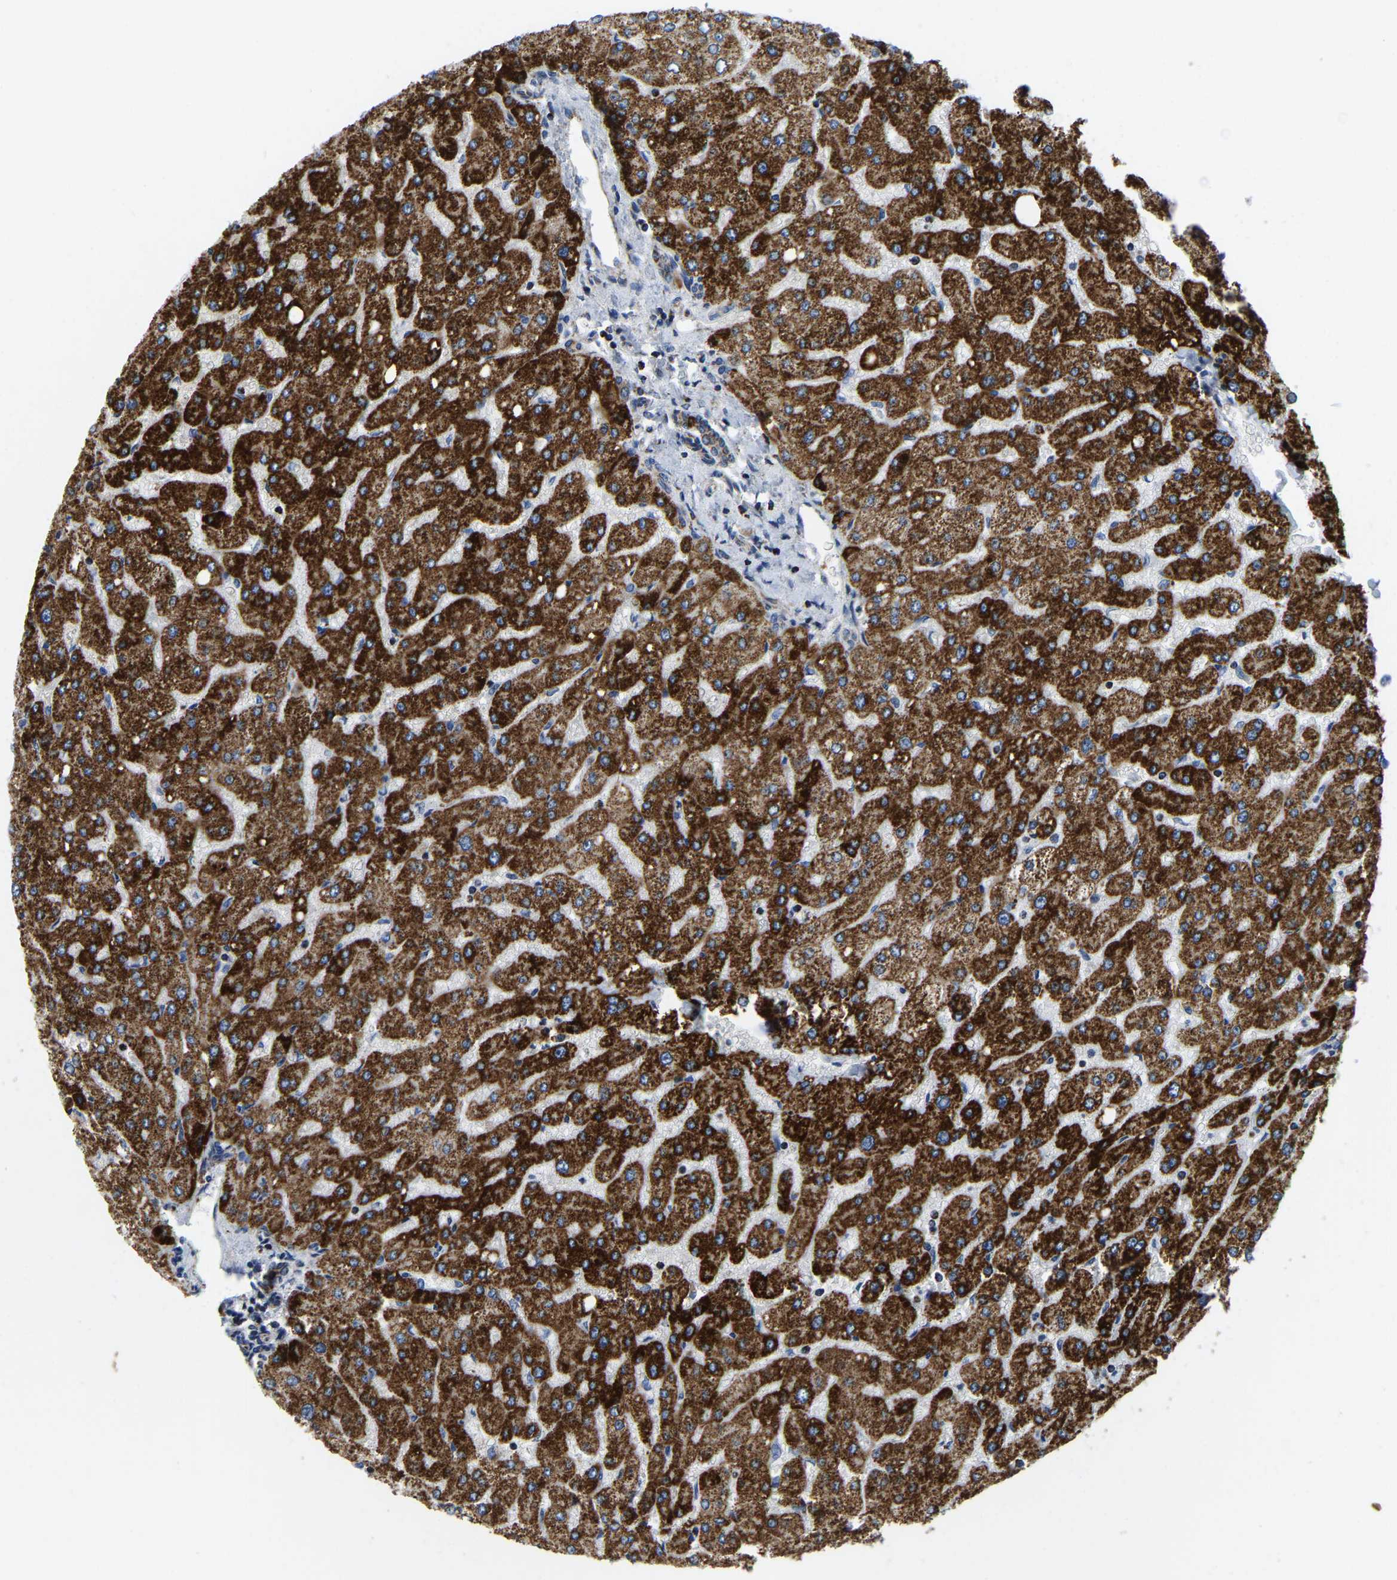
{"staining": {"intensity": "moderate", "quantity": ">75%", "location": "cytoplasmic/membranous"}, "tissue": "liver", "cell_type": "Cholangiocytes", "image_type": "normal", "snomed": [{"axis": "morphology", "description": "Normal tissue, NOS"}, {"axis": "topography", "description": "Liver"}], "caption": "Liver was stained to show a protein in brown. There is medium levels of moderate cytoplasmic/membranous positivity in approximately >75% of cholangiocytes. The staining was performed using DAB (3,3'-diaminobenzidine) to visualize the protein expression in brown, while the nuclei were stained in blue with hematoxylin (Magnification: 20x).", "gene": "SFXN1", "patient": {"sex": "male", "age": 55}}